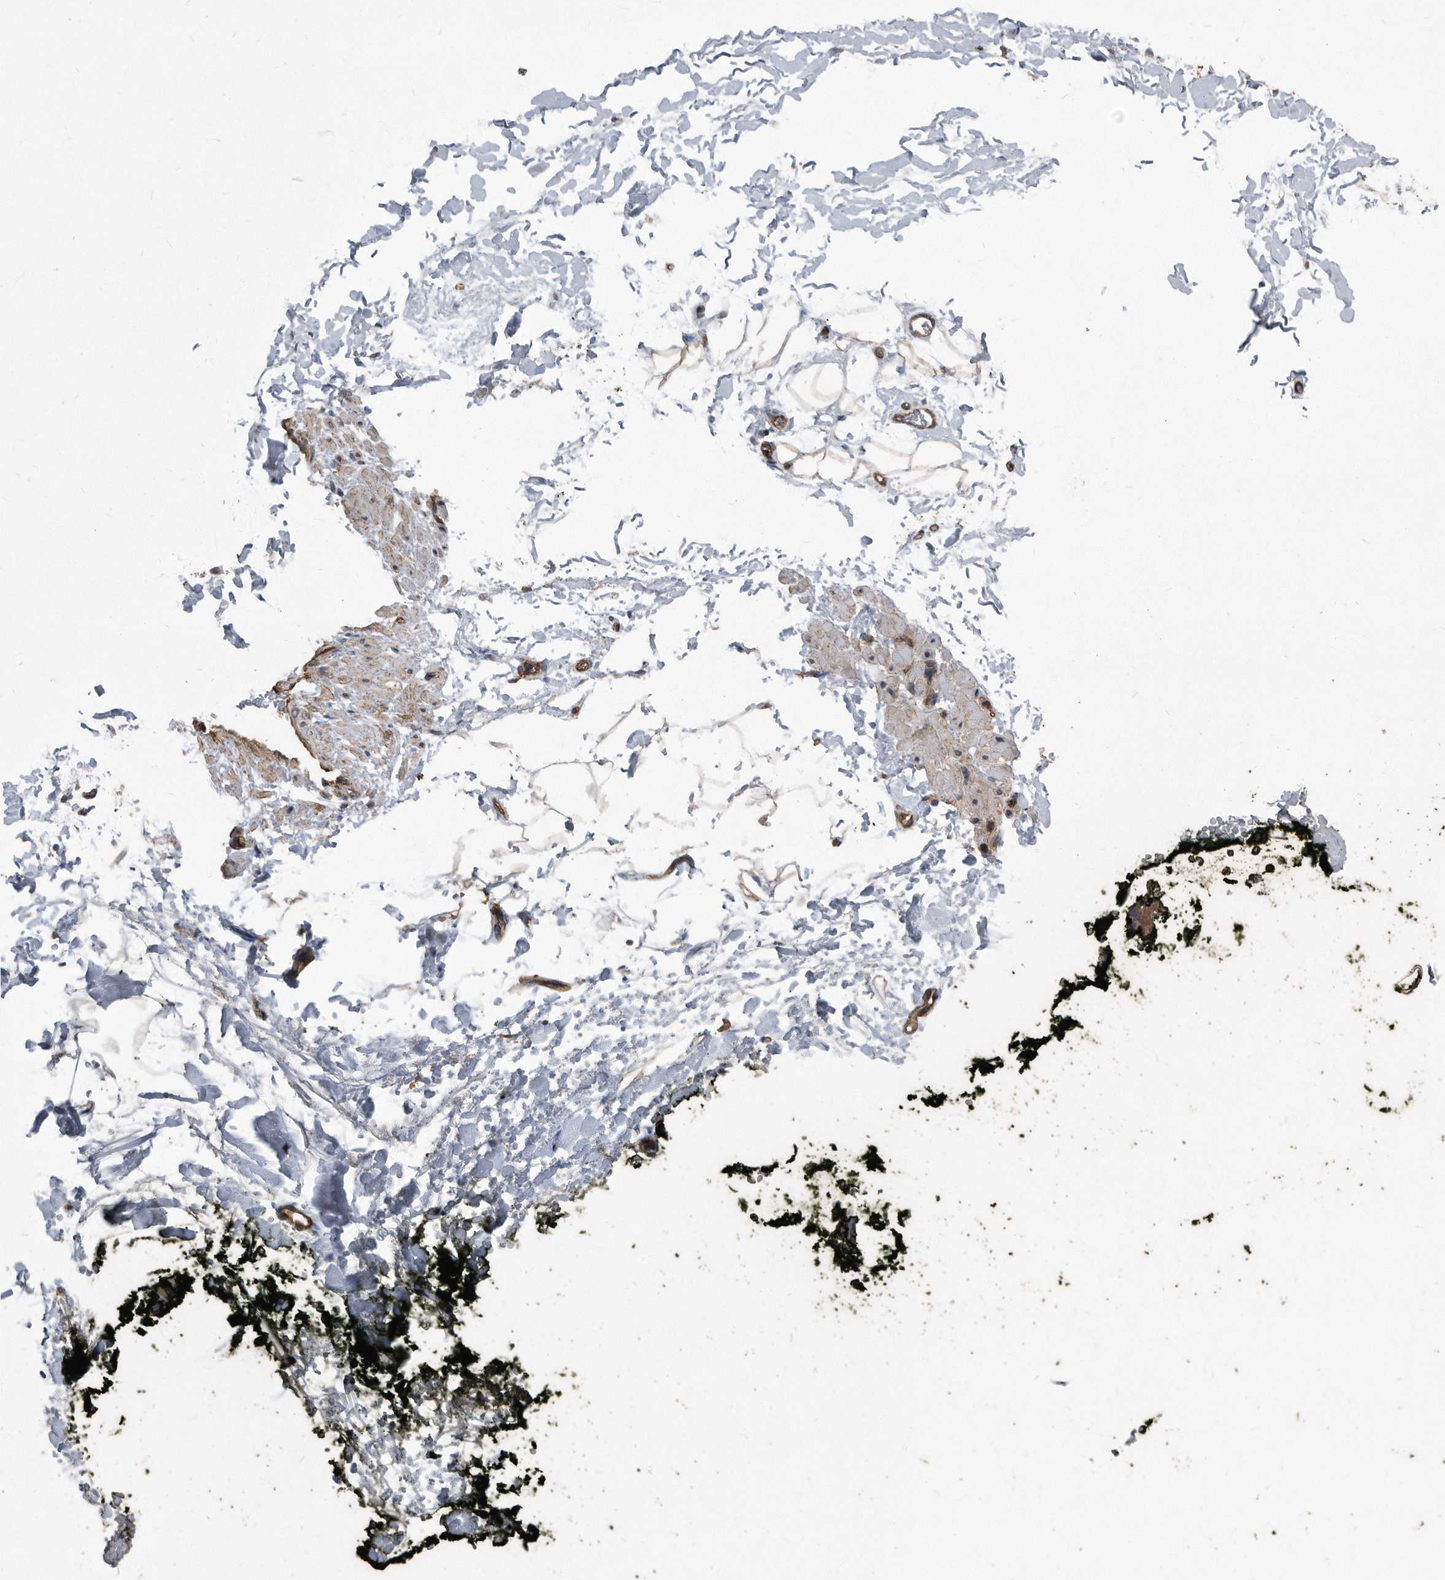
{"staining": {"intensity": "weak", "quantity": ">75%", "location": "cytoplasmic/membranous"}, "tissue": "adipose tissue", "cell_type": "Adipocytes", "image_type": "normal", "snomed": [{"axis": "morphology", "description": "Normal tissue, NOS"}, {"axis": "morphology", "description": "Adenocarcinoma, NOS"}, {"axis": "topography", "description": "Pancreas"}, {"axis": "topography", "description": "Peripheral nerve tissue"}], "caption": "Adipose tissue stained for a protein (brown) reveals weak cytoplasmic/membranous positive positivity in approximately >75% of adipocytes.", "gene": "ARMCX1", "patient": {"sex": "male", "age": 59}}